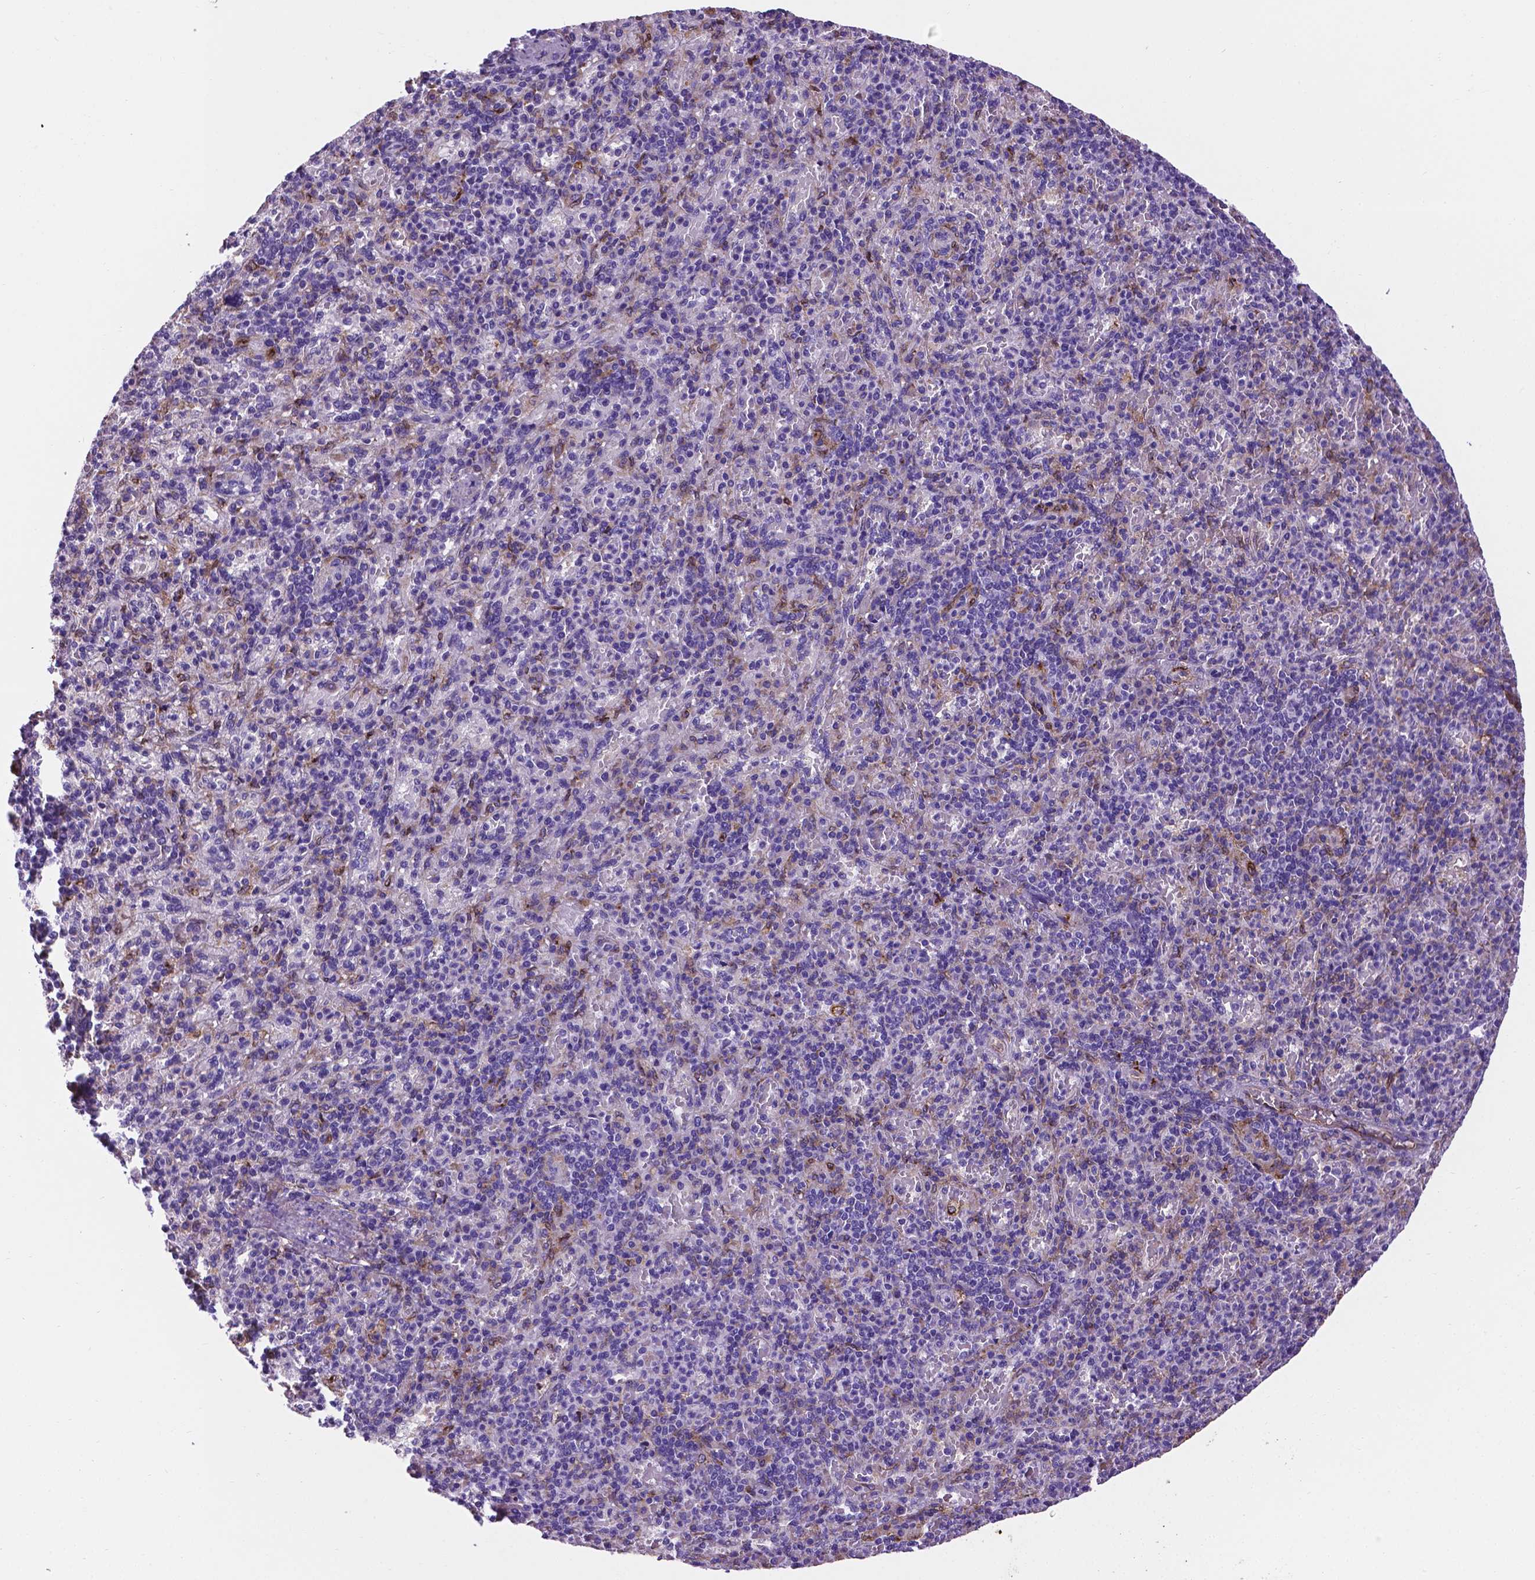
{"staining": {"intensity": "negative", "quantity": "none", "location": "none"}, "tissue": "spleen", "cell_type": "Cells in red pulp", "image_type": "normal", "snomed": [{"axis": "morphology", "description": "Normal tissue, NOS"}, {"axis": "topography", "description": "Spleen"}], "caption": "Cells in red pulp show no significant protein expression in unremarkable spleen.", "gene": "APOE", "patient": {"sex": "female", "age": 74}}